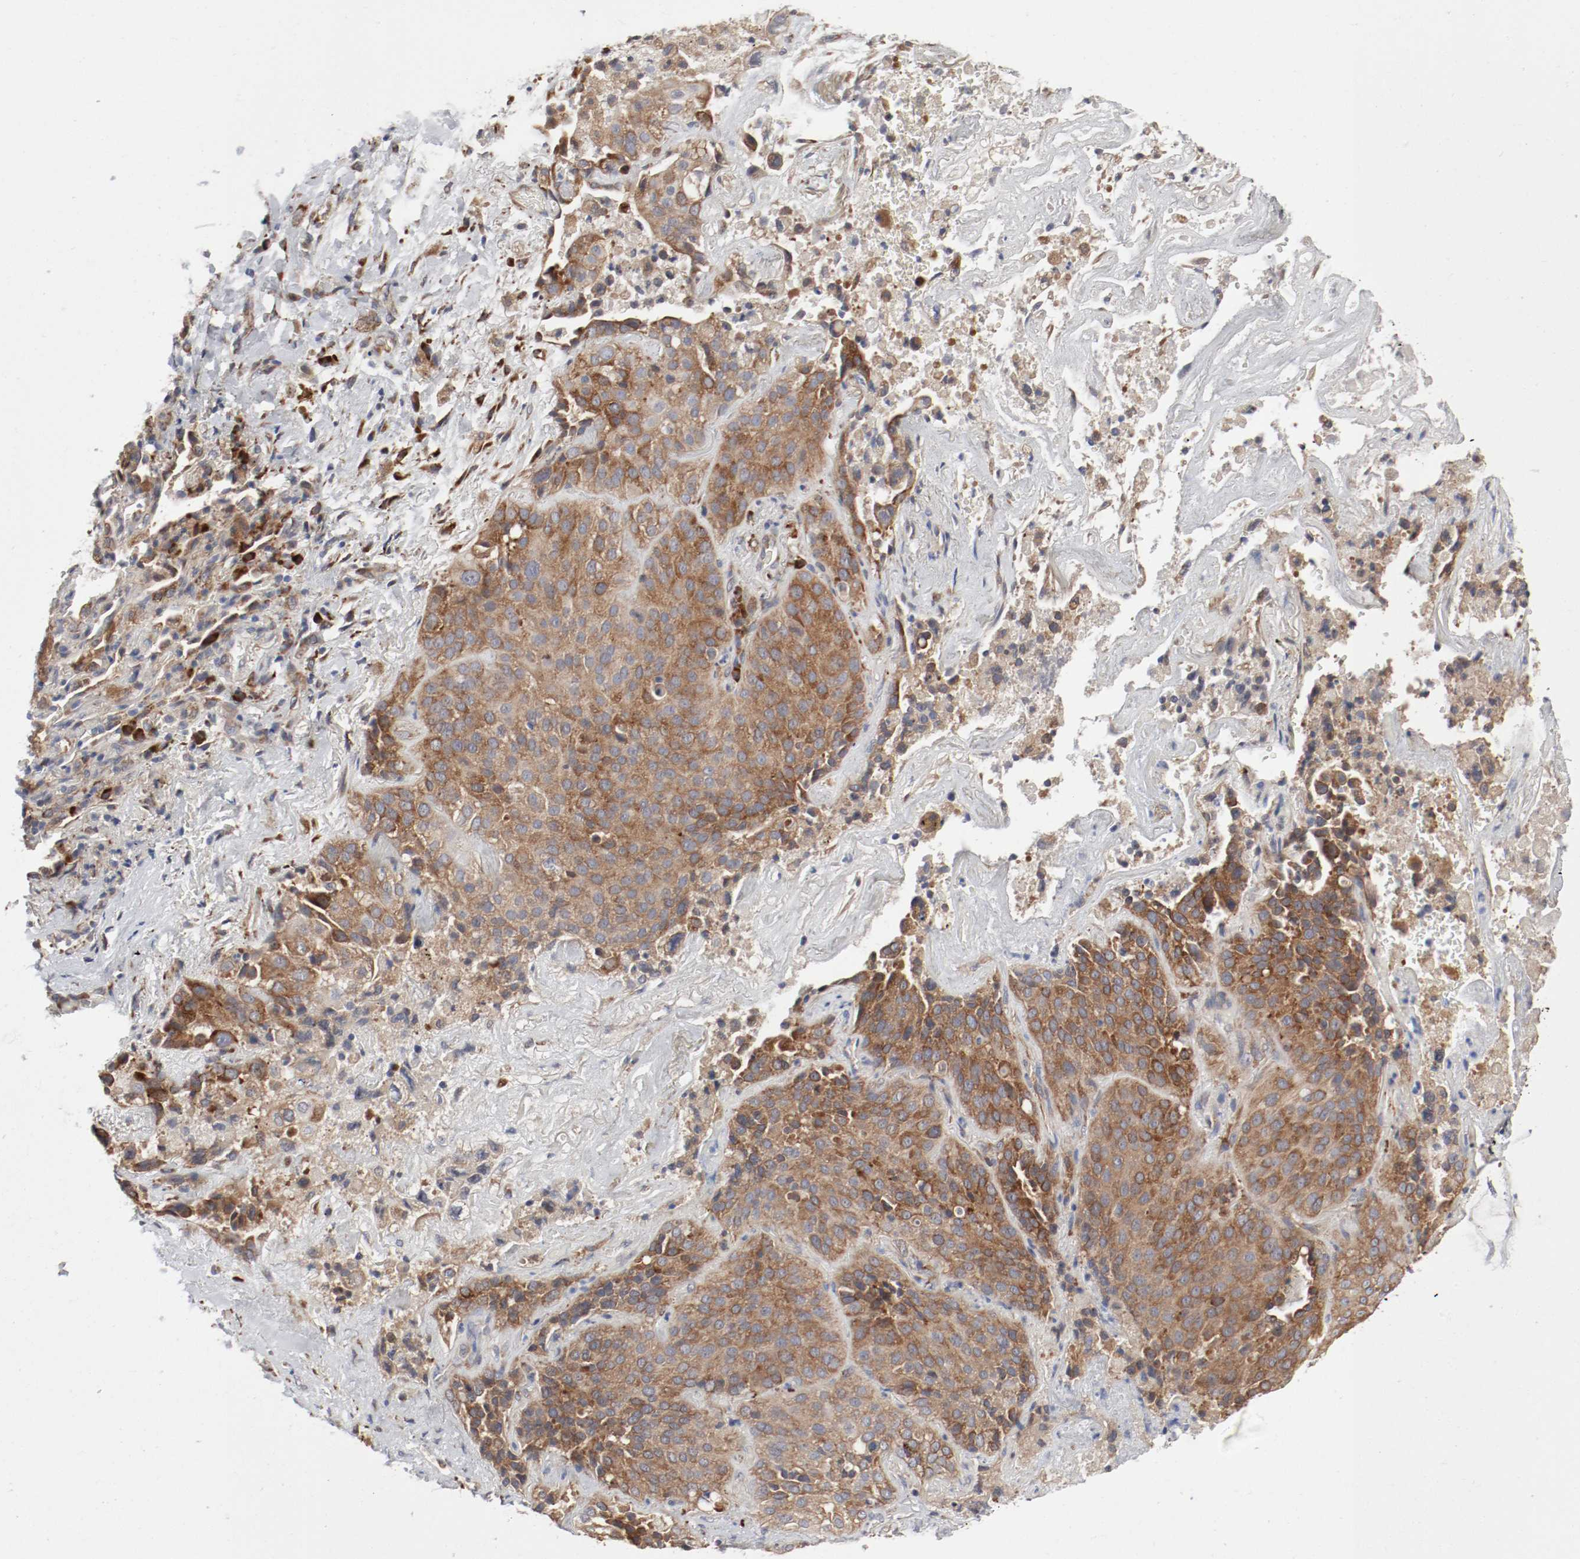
{"staining": {"intensity": "moderate", "quantity": ">75%", "location": "cytoplasmic/membranous"}, "tissue": "lung cancer", "cell_type": "Tumor cells", "image_type": "cancer", "snomed": [{"axis": "morphology", "description": "Squamous cell carcinoma, NOS"}, {"axis": "topography", "description": "Lung"}], "caption": "Immunohistochemical staining of lung squamous cell carcinoma exhibits medium levels of moderate cytoplasmic/membranous positivity in about >75% of tumor cells.", "gene": "FKBP3", "patient": {"sex": "male", "age": 54}}